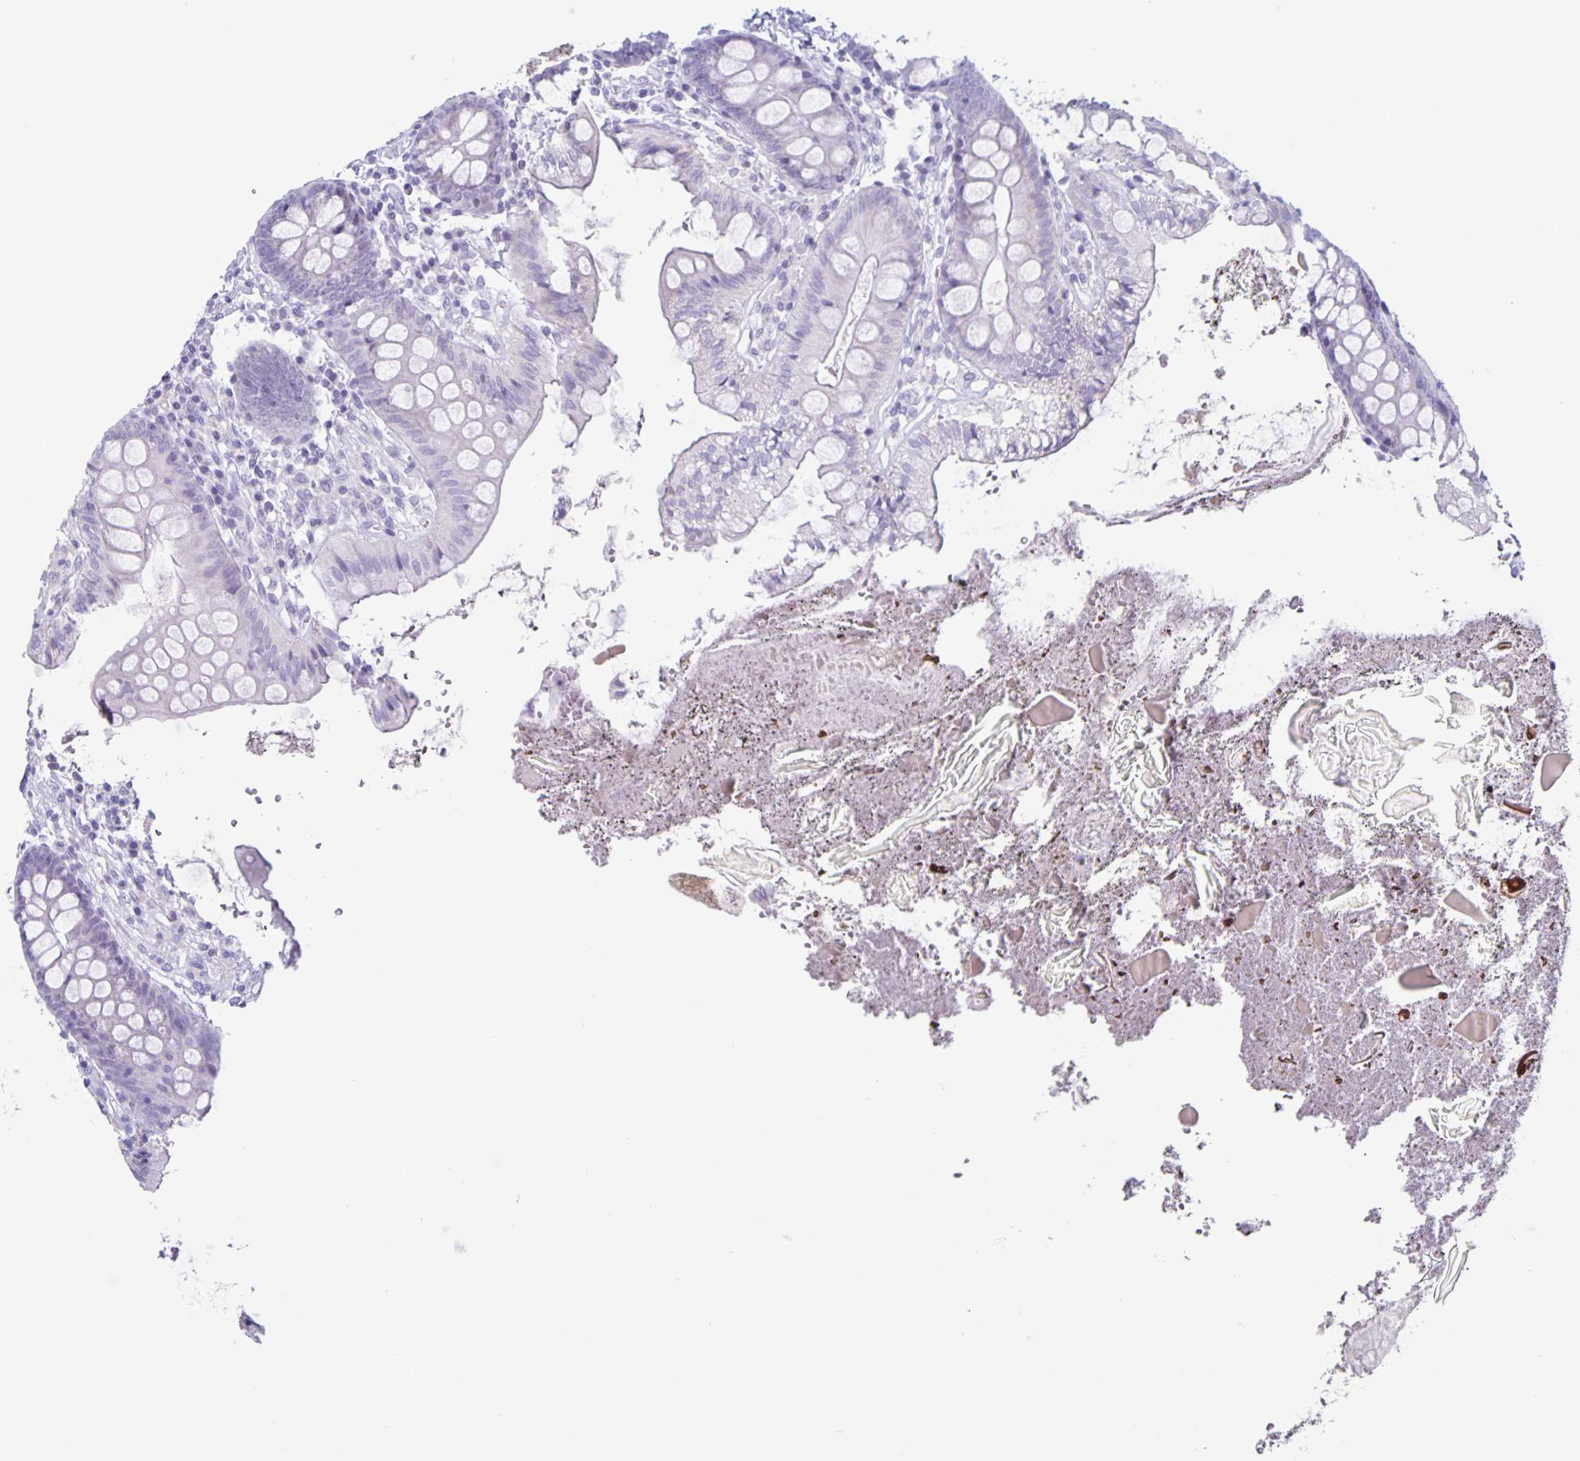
{"staining": {"intensity": "negative", "quantity": "none", "location": "none"}, "tissue": "colon", "cell_type": "Endothelial cells", "image_type": "normal", "snomed": [{"axis": "morphology", "description": "Normal tissue, NOS"}, {"axis": "topography", "description": "Colon"}], "caption": "Micrograph shows no protein positivity in endothelial cells of benign colon.", "gene": "CT45A10", "patient": {"sex": "male", "age": 84}}